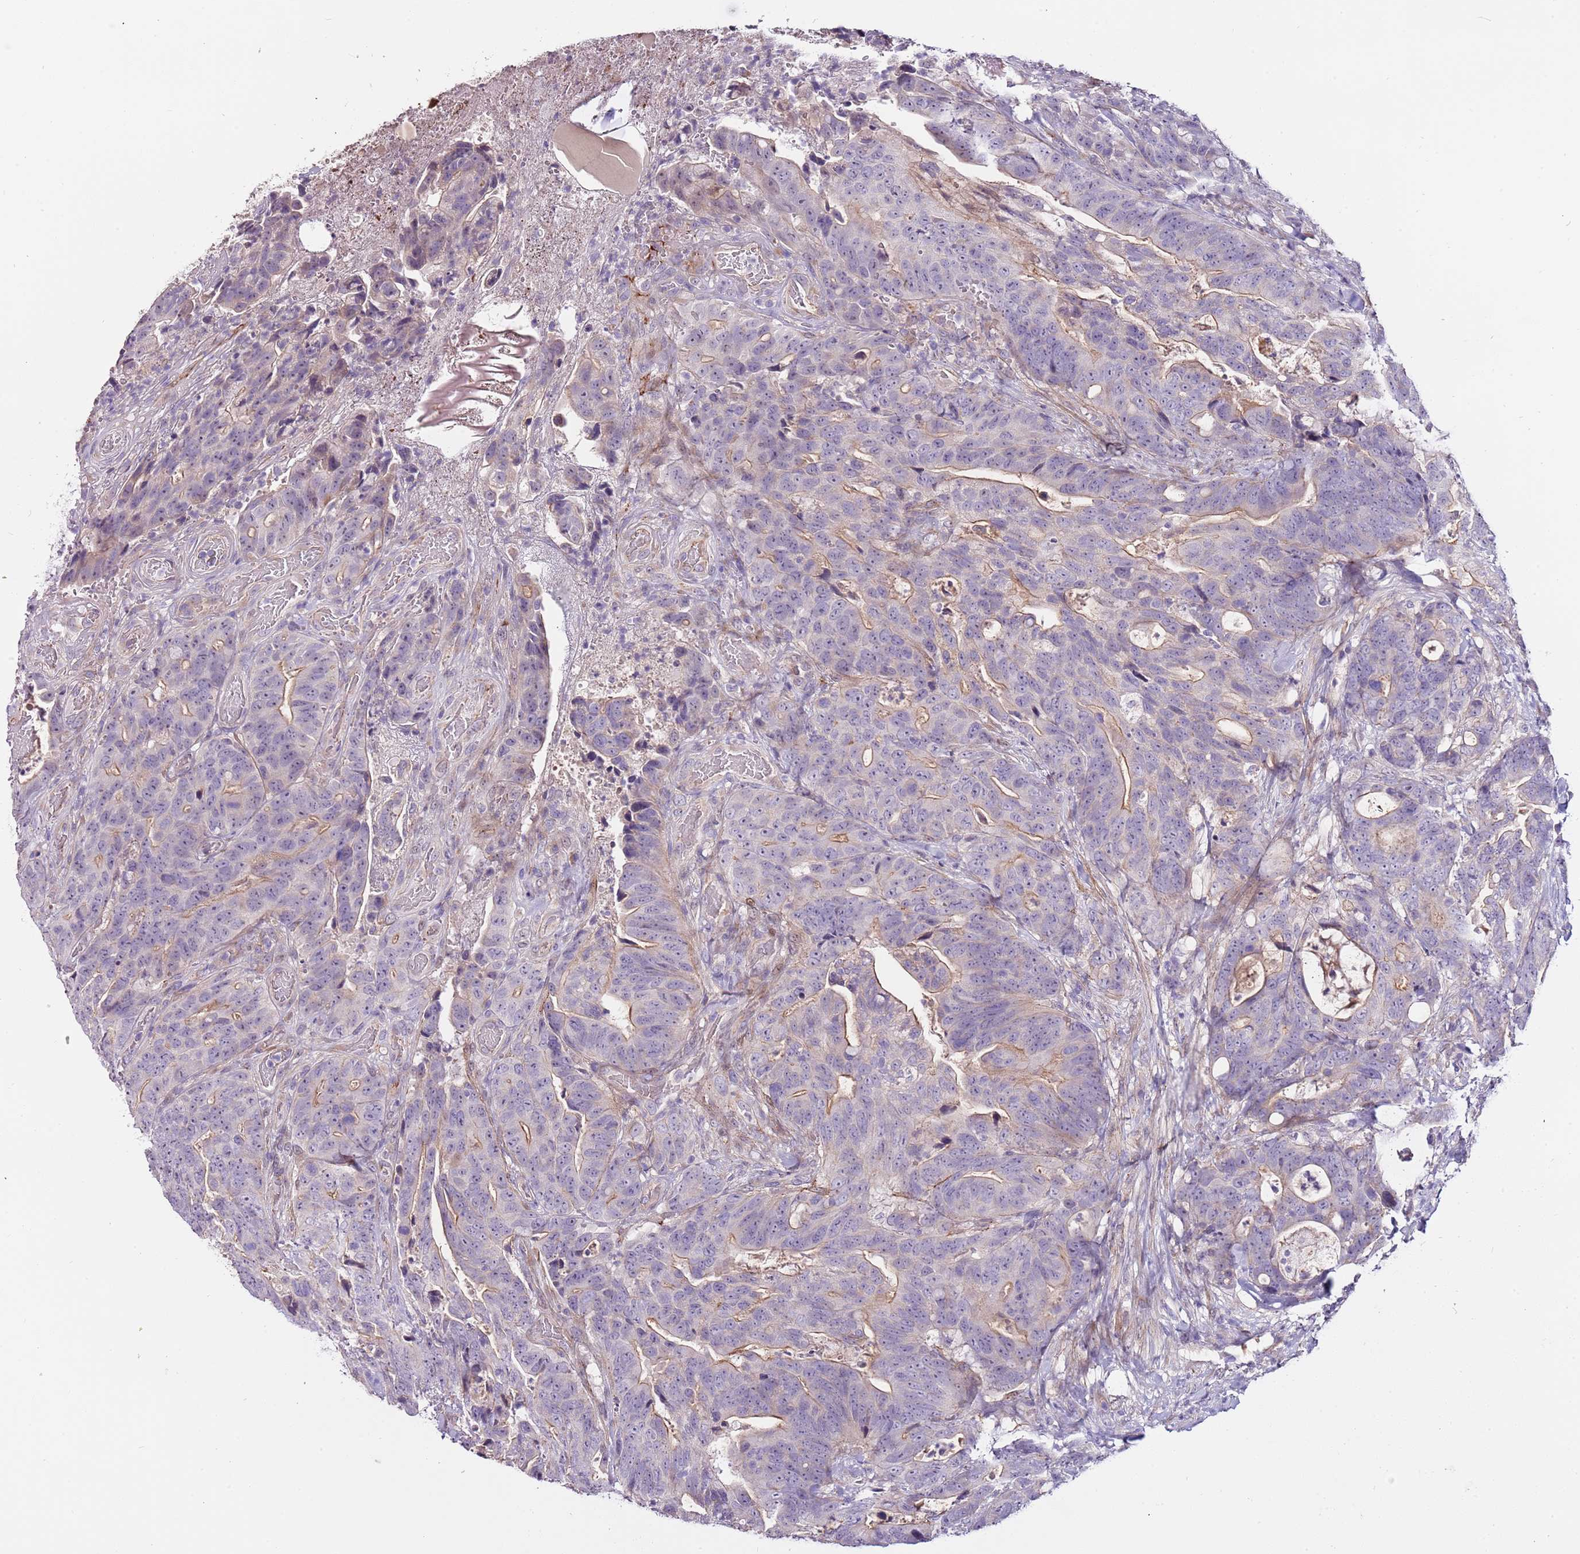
{"staining": {"intensity": "moderate", "quantity": "<25%", "location": "cytoplasmic/membranous"}, "tissue": "colorectal cancer", "cell_type": "Tumor cells", "image_type": "cancer", "snomed": [{"axis": "morphology", "description": "Adenocarcinoma, NOS"}, {"axis": "topography", "description": "Colon"}], "caption": "Adenocarcinoma (colorectal) stained for a protein (brown) reveals moderate cytoplasmic/membranous positive staining in approximately <25% of tumor cells.", "gene": "NKX2-3", "patient": {"sex": "female", "age": 82}}